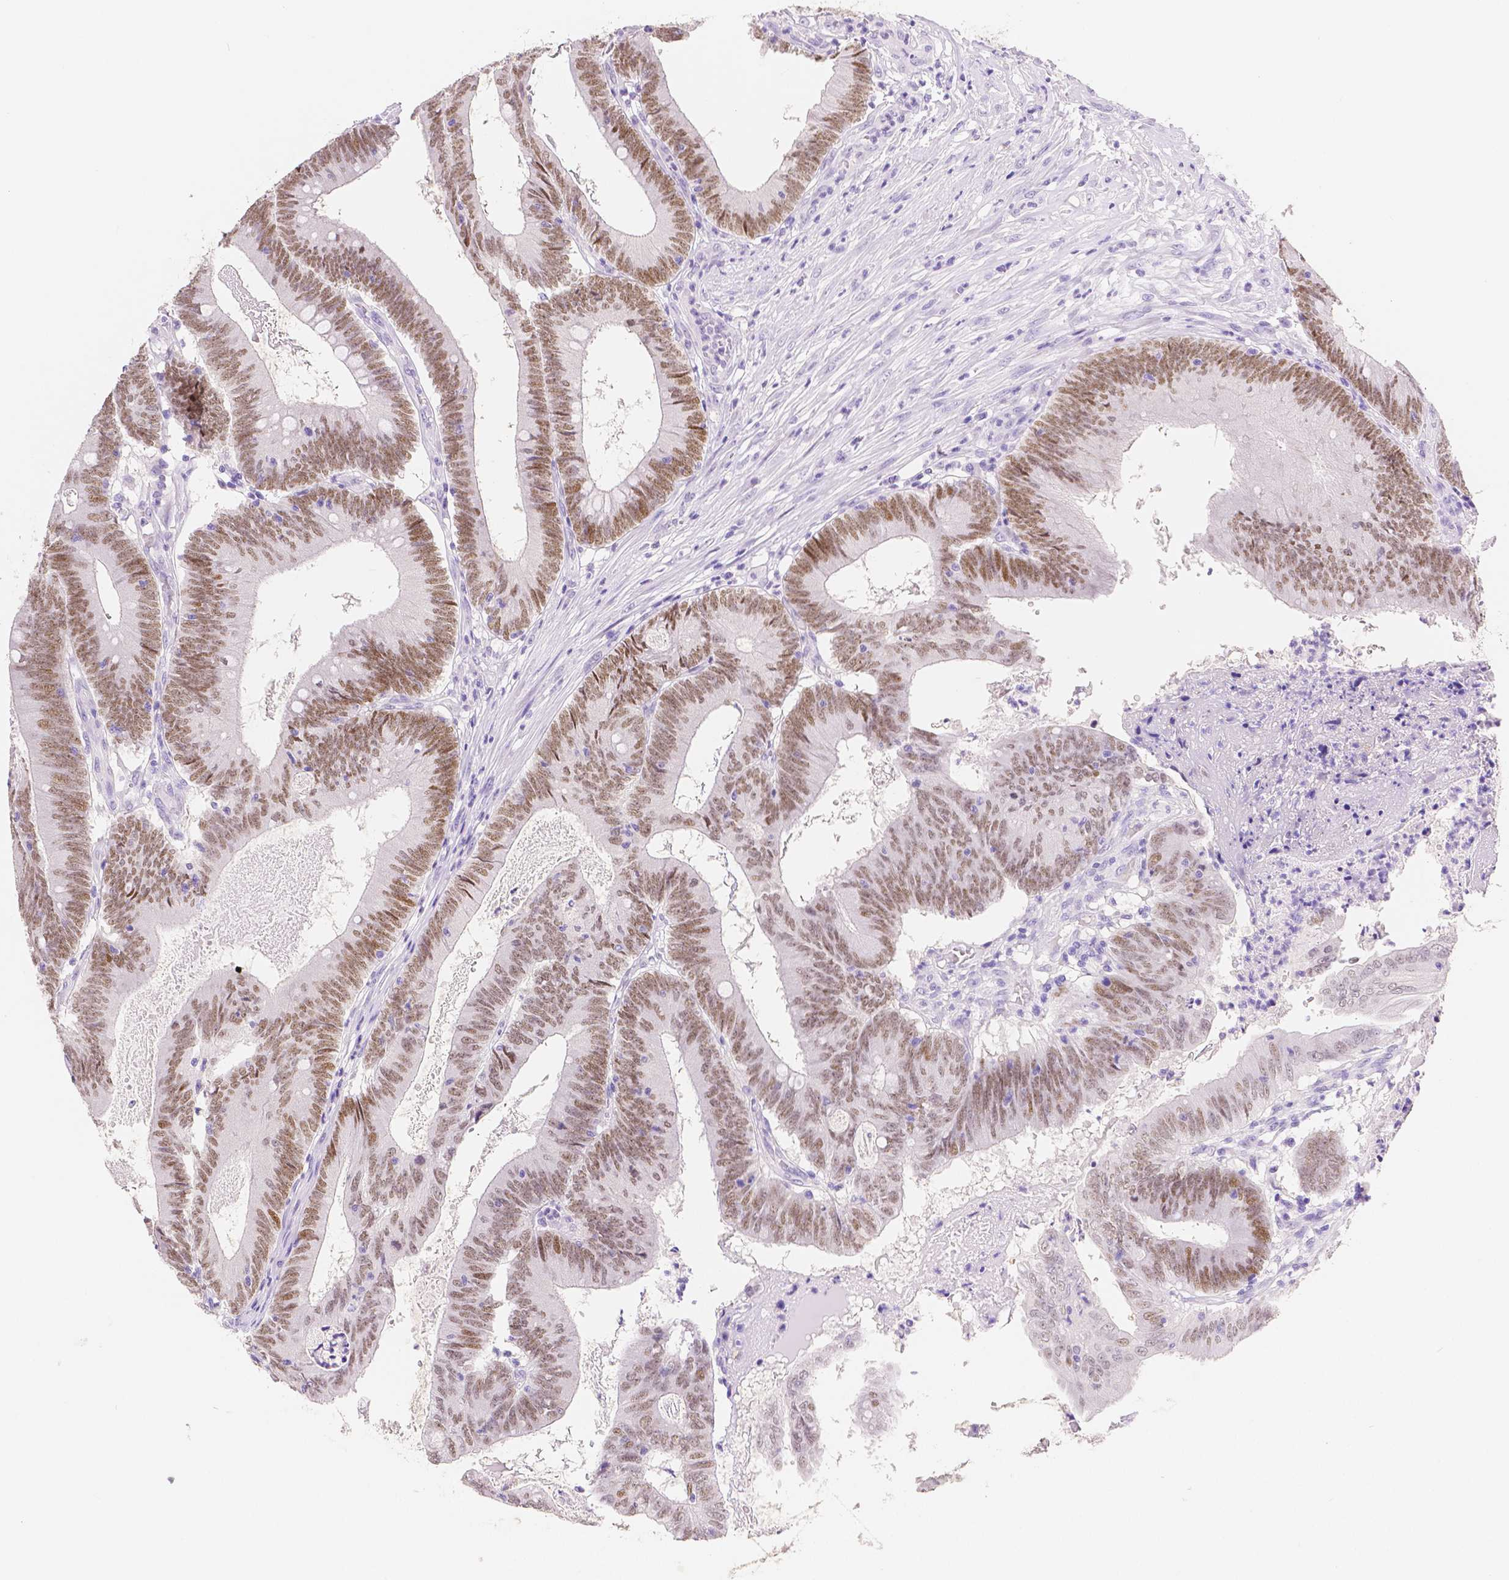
{"staining": {"intensity": "moderate", "quantity": "25%-75%", "location": "nuclear"}, "tissue": "colorectal cancer", "cell_type": "Tumor cells", "image_type": "cancer", "snomed": [{"axis": "morphology", "description": "Adenocarcinoma, NOS"}, {"axis": "topography", "description": "Colon"}], "caption": "The image exhibits immunohistochemical staining of colorectal adenocarcinoma. There is moderate nuclear expression is seen in approximately 25%-75% of tumor cells. (DAB (3,3'-diaminobenzidine) IHC with brightfield microscopy, high magnification).", "gene": "HNF1B", "patient": {"sex": "female", "age": 70}}